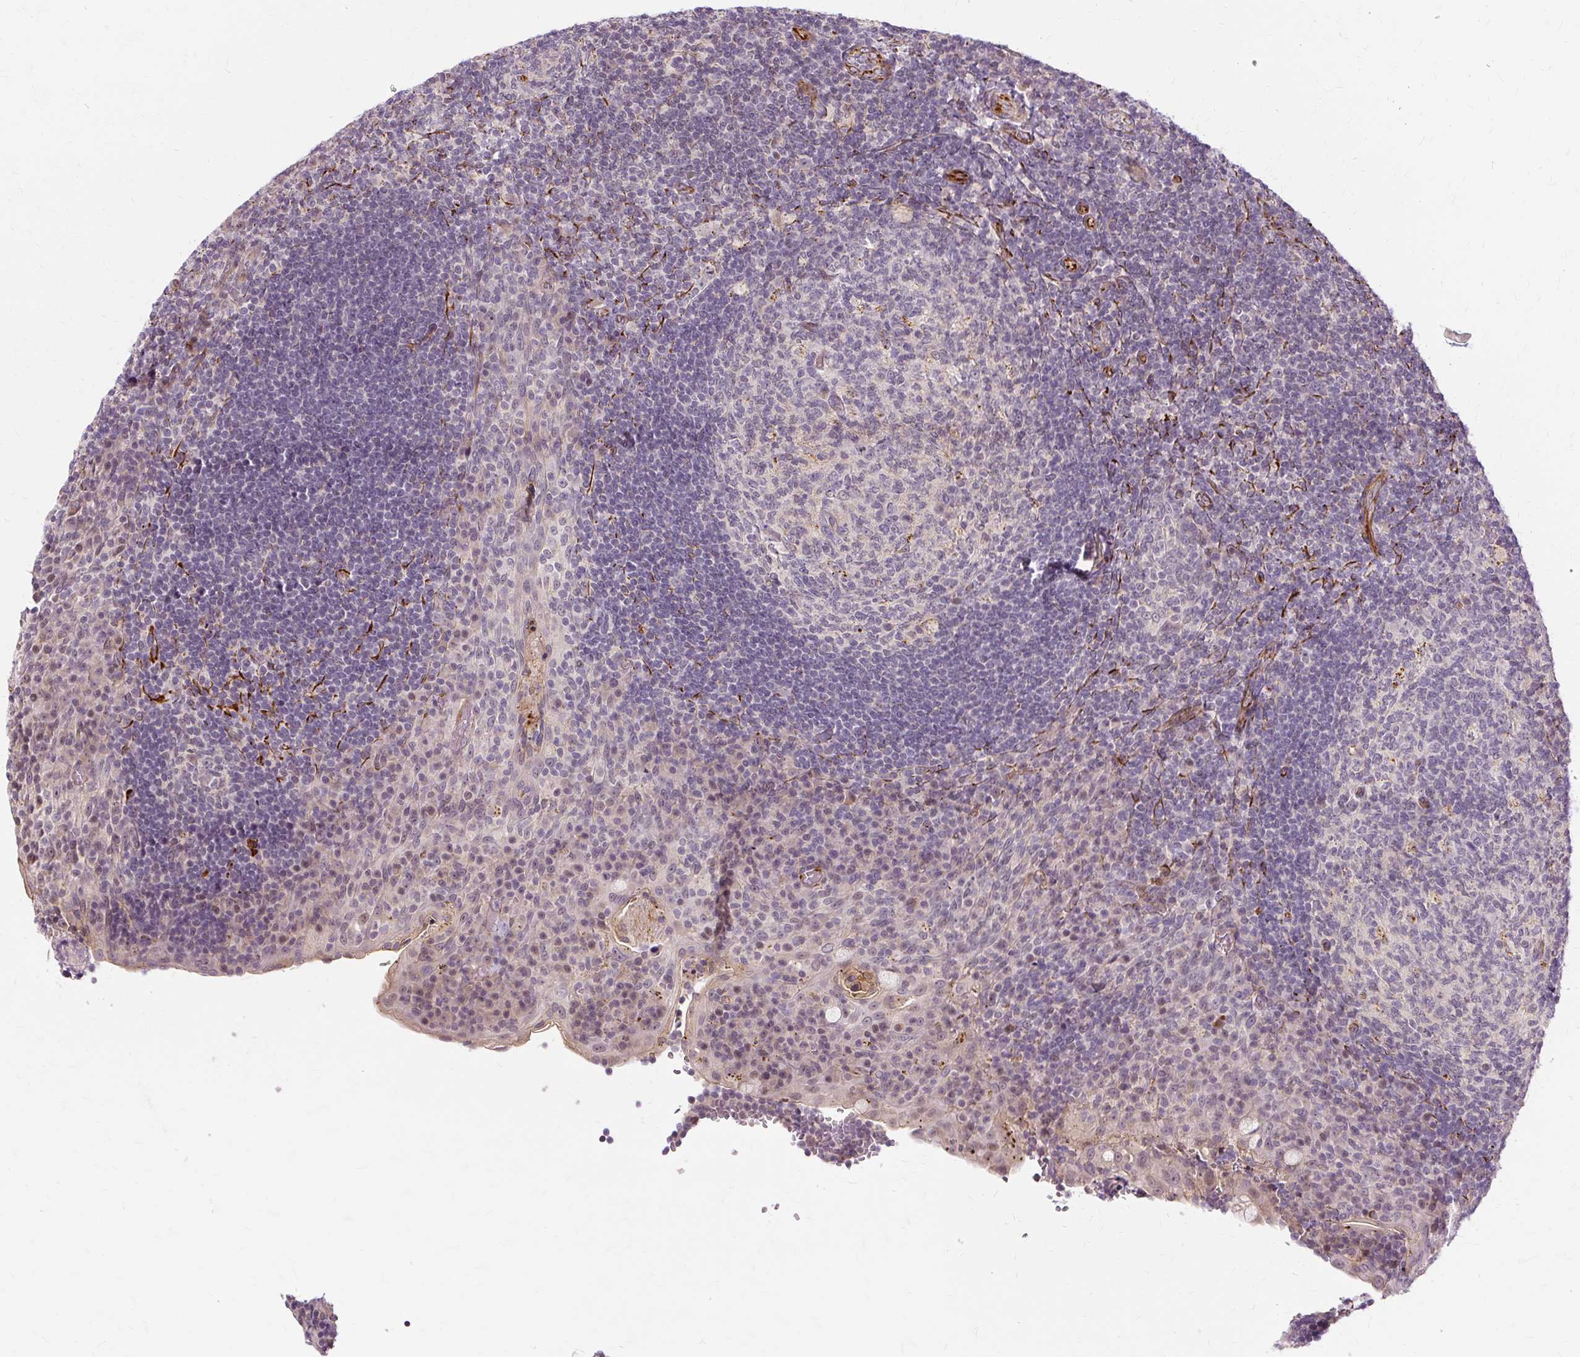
{"staining": {"intensity": "weak", "quantity": "<25%", "location": "nuclear"}, "tissue": "tonsil", "cell_type": "Germinal center cells", "image_type": "normal", "snomed": [{"axis": "morphology", "description": "Normal tissue, NOS"}, {"axis": "topography", "description": "Tonsil"}], "caption": "Germinal center cells show no significant protein expression in normal tonsil. (Brightfield microscopy of DAB (3,3'-diaminobenzidine) immunohistochemistry at high magnification).", "gene": "MMACHC", "patient": {"sex": "male", "age": 17}}